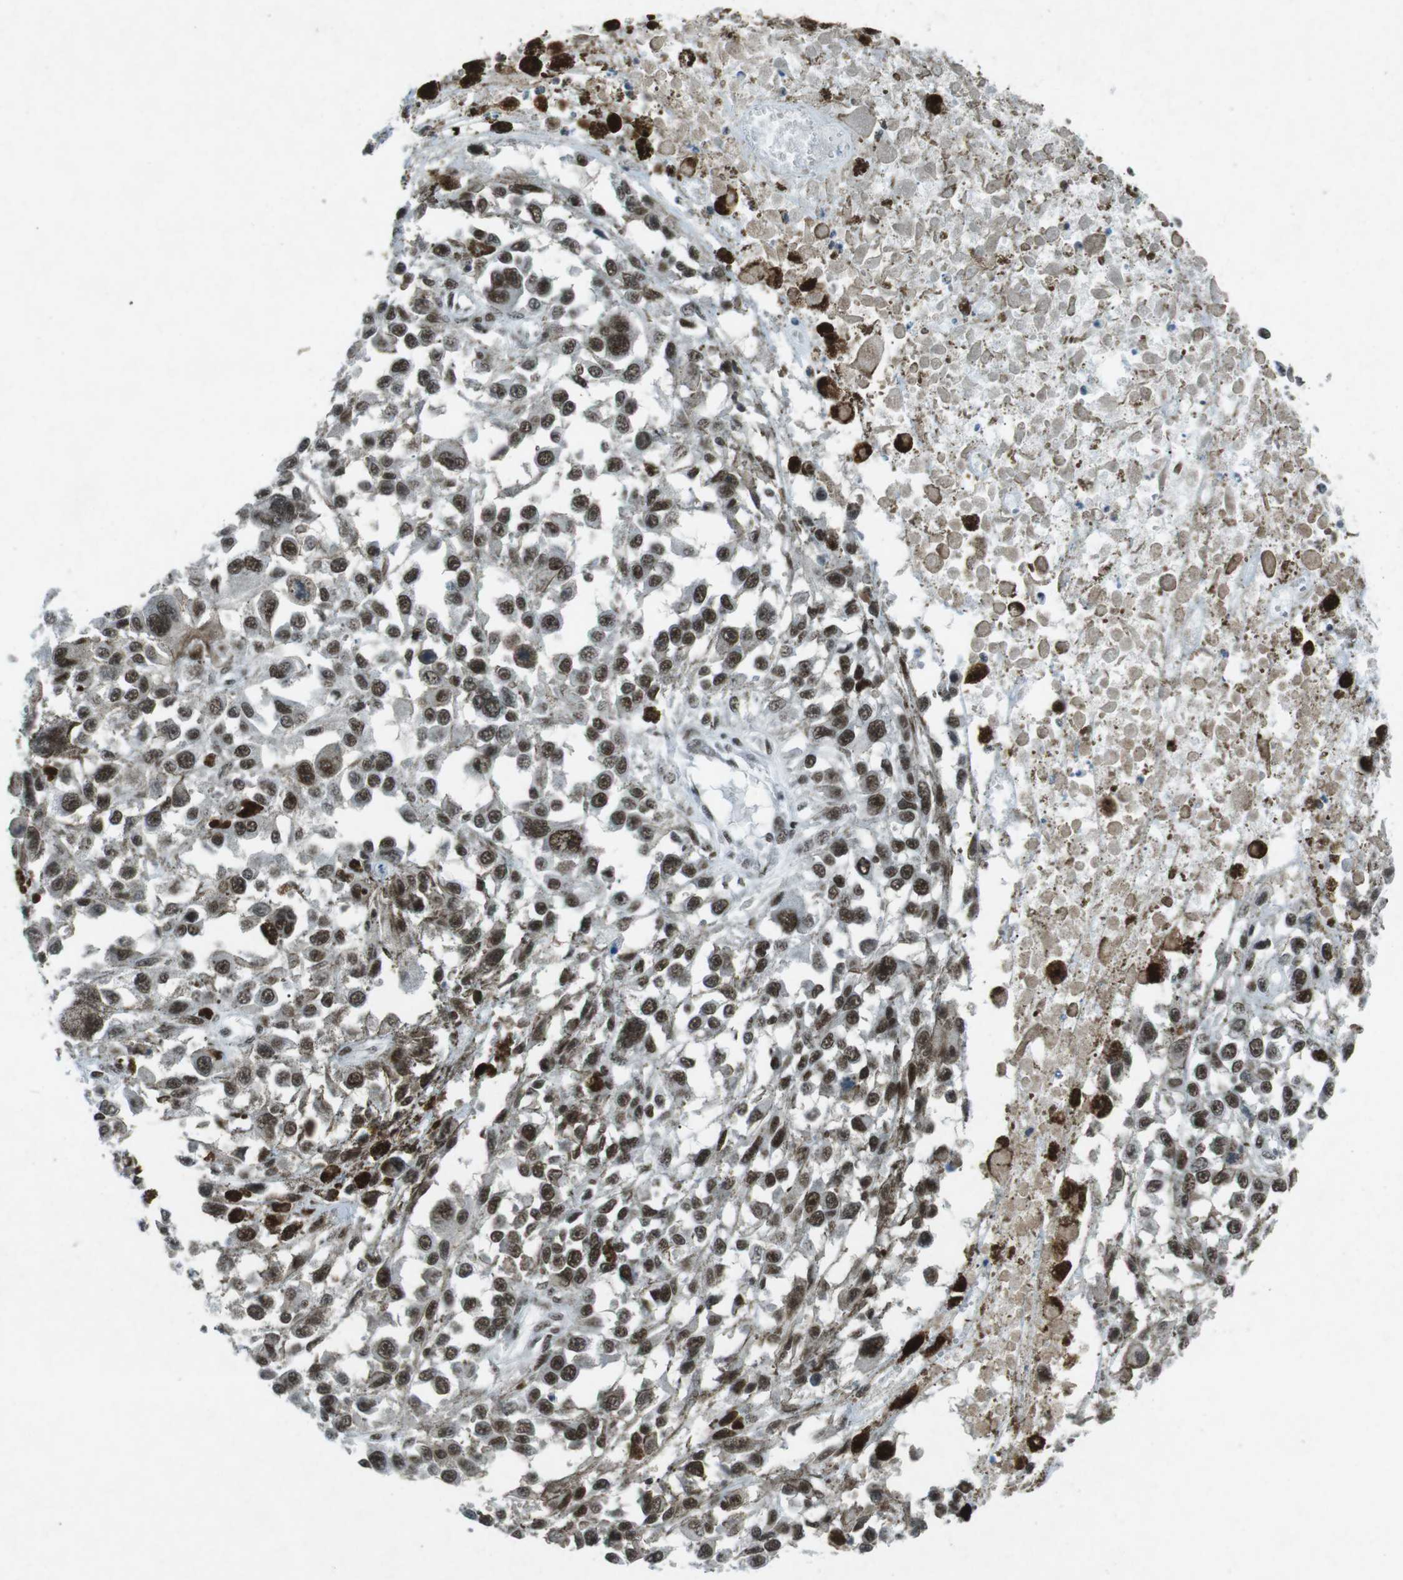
{"staining": {"intensity": "strong", "quantity": ">75%", "location": "nuclear"}, "tissue": "melanoma", "cell_type": "Tumor cells", "image_type": "cancer", "snomed": [{"axis": "morphology", "description": "Malignant melanoma, Metastatic site"}, {"axis": "topography", "description": "Lymph node"}], "caption": "Melanoma was stained to show a protein in brown. There is high levels of strong nuclear staining in about >75% of tumor cells.", "gene": "TAF1", "patient": {"sex": "male", "age": 59}}